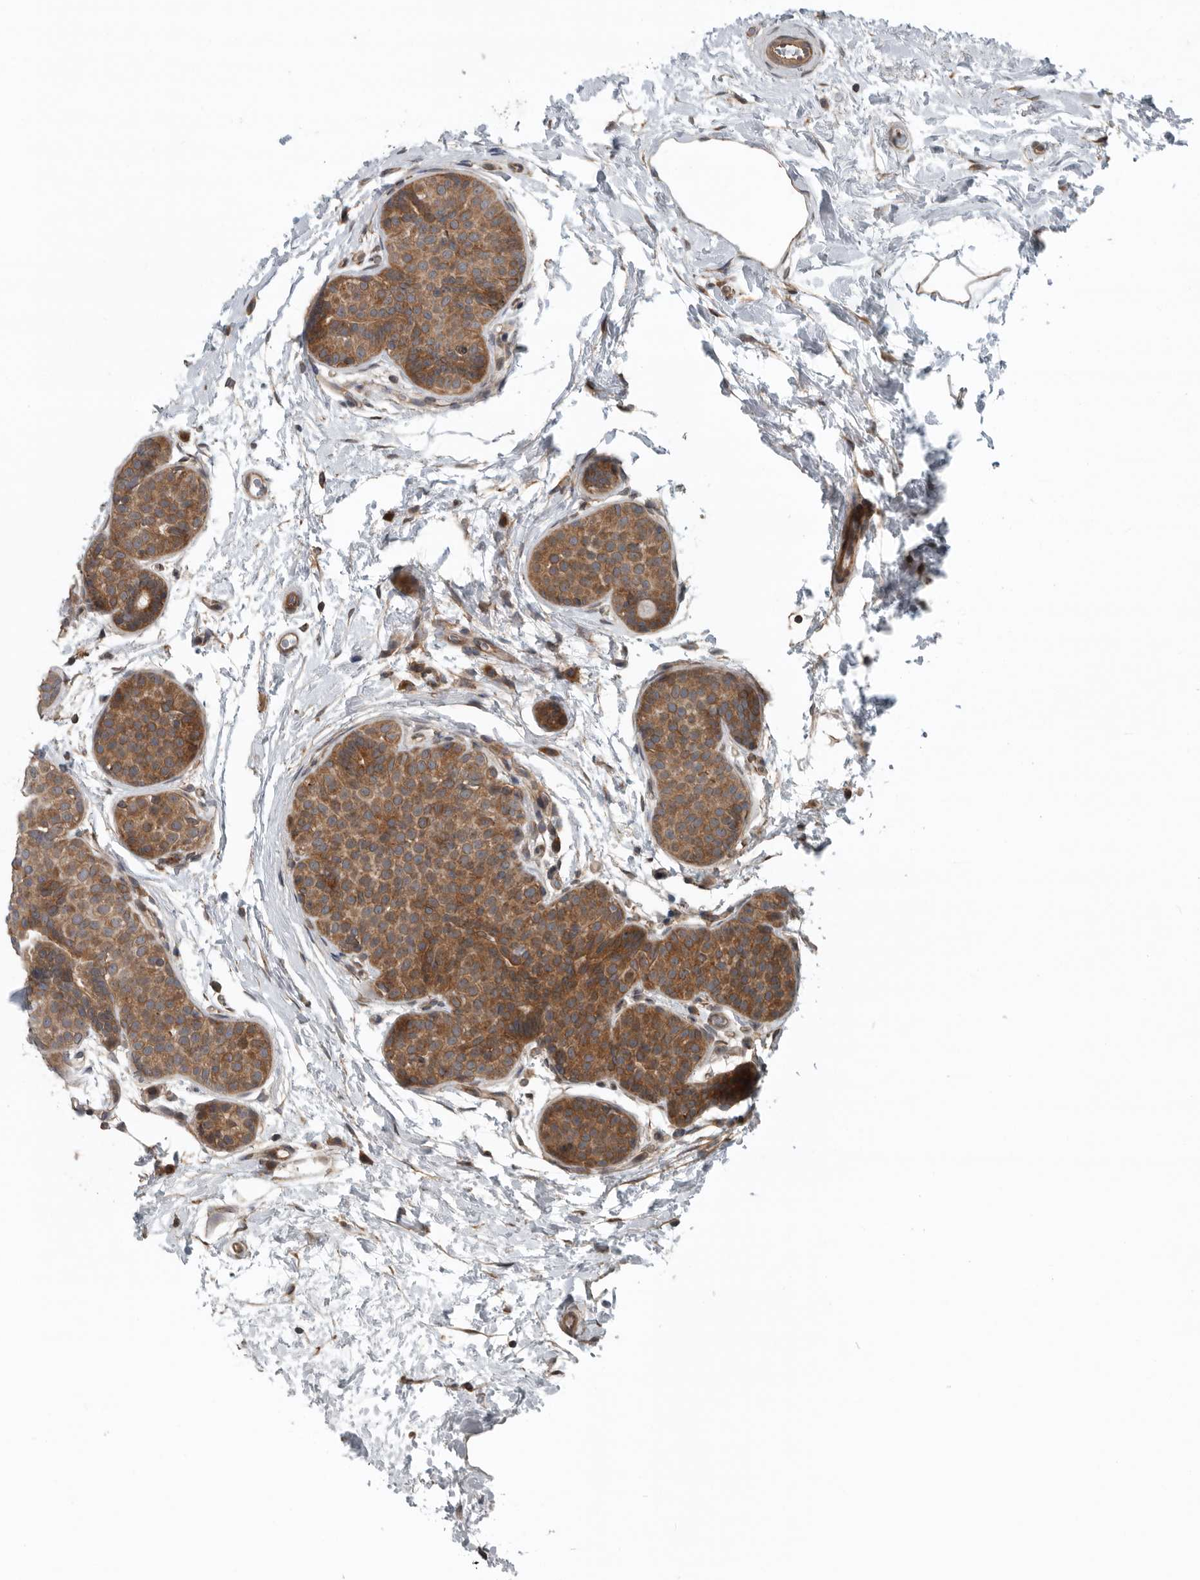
{"staining": {"intensity": "moderate", "quantity": ">75%", "location": "cytoplasmic/membranous"}, "tissue": "breast cancer", "cell_type": "Tumor cells", "image_type": "cancer", "snomed": [{"axis": "morphology", "description": "Lobular carcinoma, in situ"}, {"axis": "morphology", "description": "Lobular carcinoma"}, {"axis": "topography", "description": "Breast"}], "caption": "Immunohistochemical staining of human lobular carcinoma in situ (breast) exhibits moderate cytoplasmic/membranous protein expression in about >75% of tumor cells. (DAB IHC with brightfield microscopy, high magnification).", "gene": "AMFR", "patient": {"sex": "female", "age": 41}}